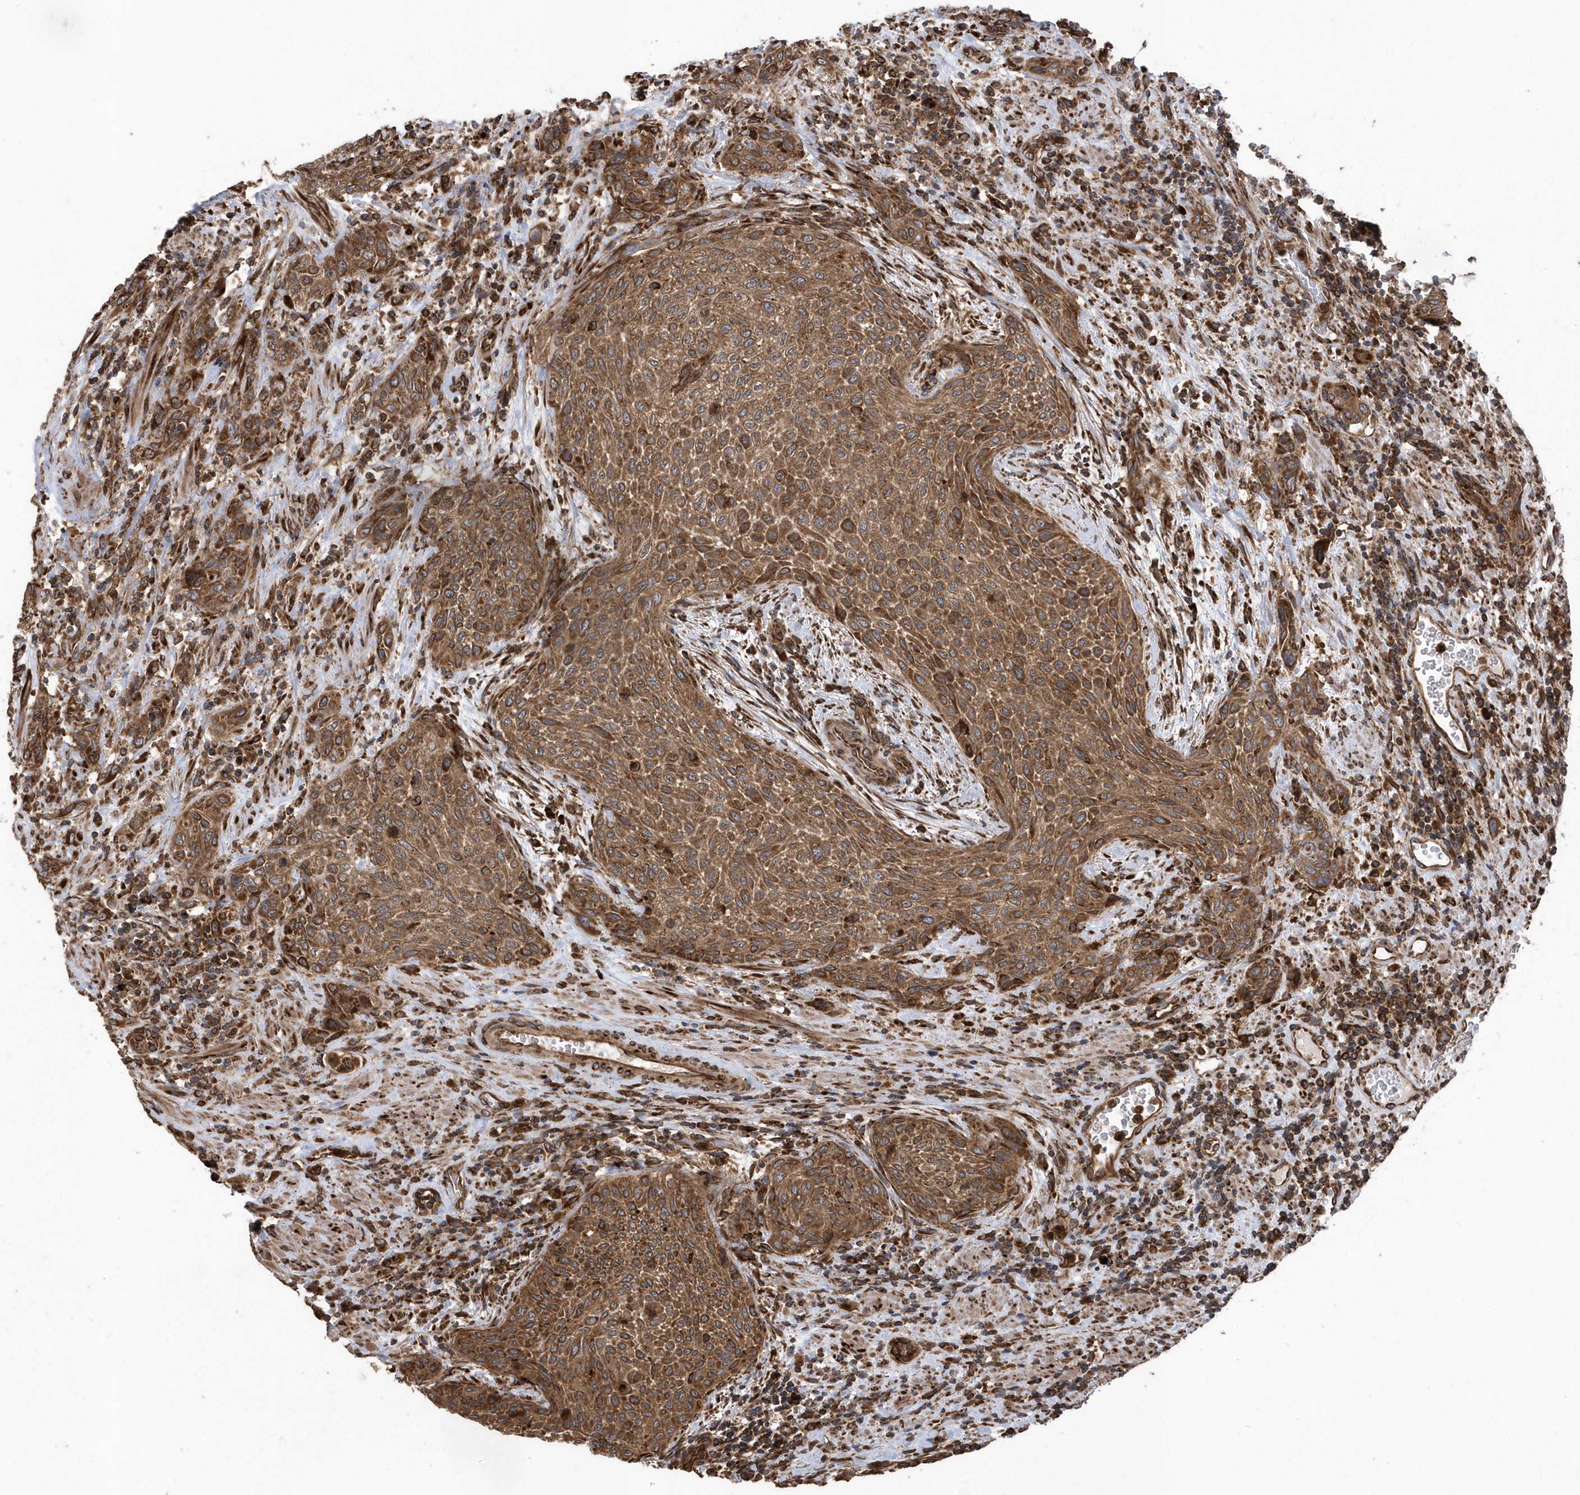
{"staining": {"intensity": "moderate", "quantity": ">75%", "location": "cytoplasmic/membranous"}, "tissue": "urothelial cancer", "cell_type": "Tumor cells", "image_type": "cancer", "snomed": [{"axis": "morphology", "description": "Urothelial carcinoma, High grade"}, {"axis": "topography", "description": "Urinary bladder"}], "caption": "This histopathology image reveals immunohistochemistry (IHC) staining of urothelial carcinoma (high-grade), with medium moderate cytoplasmic/membranous staining in approximately >75% of tumor cells.", "gene": "WASHC5", "patient": {"sex": "male", "age": 35}}